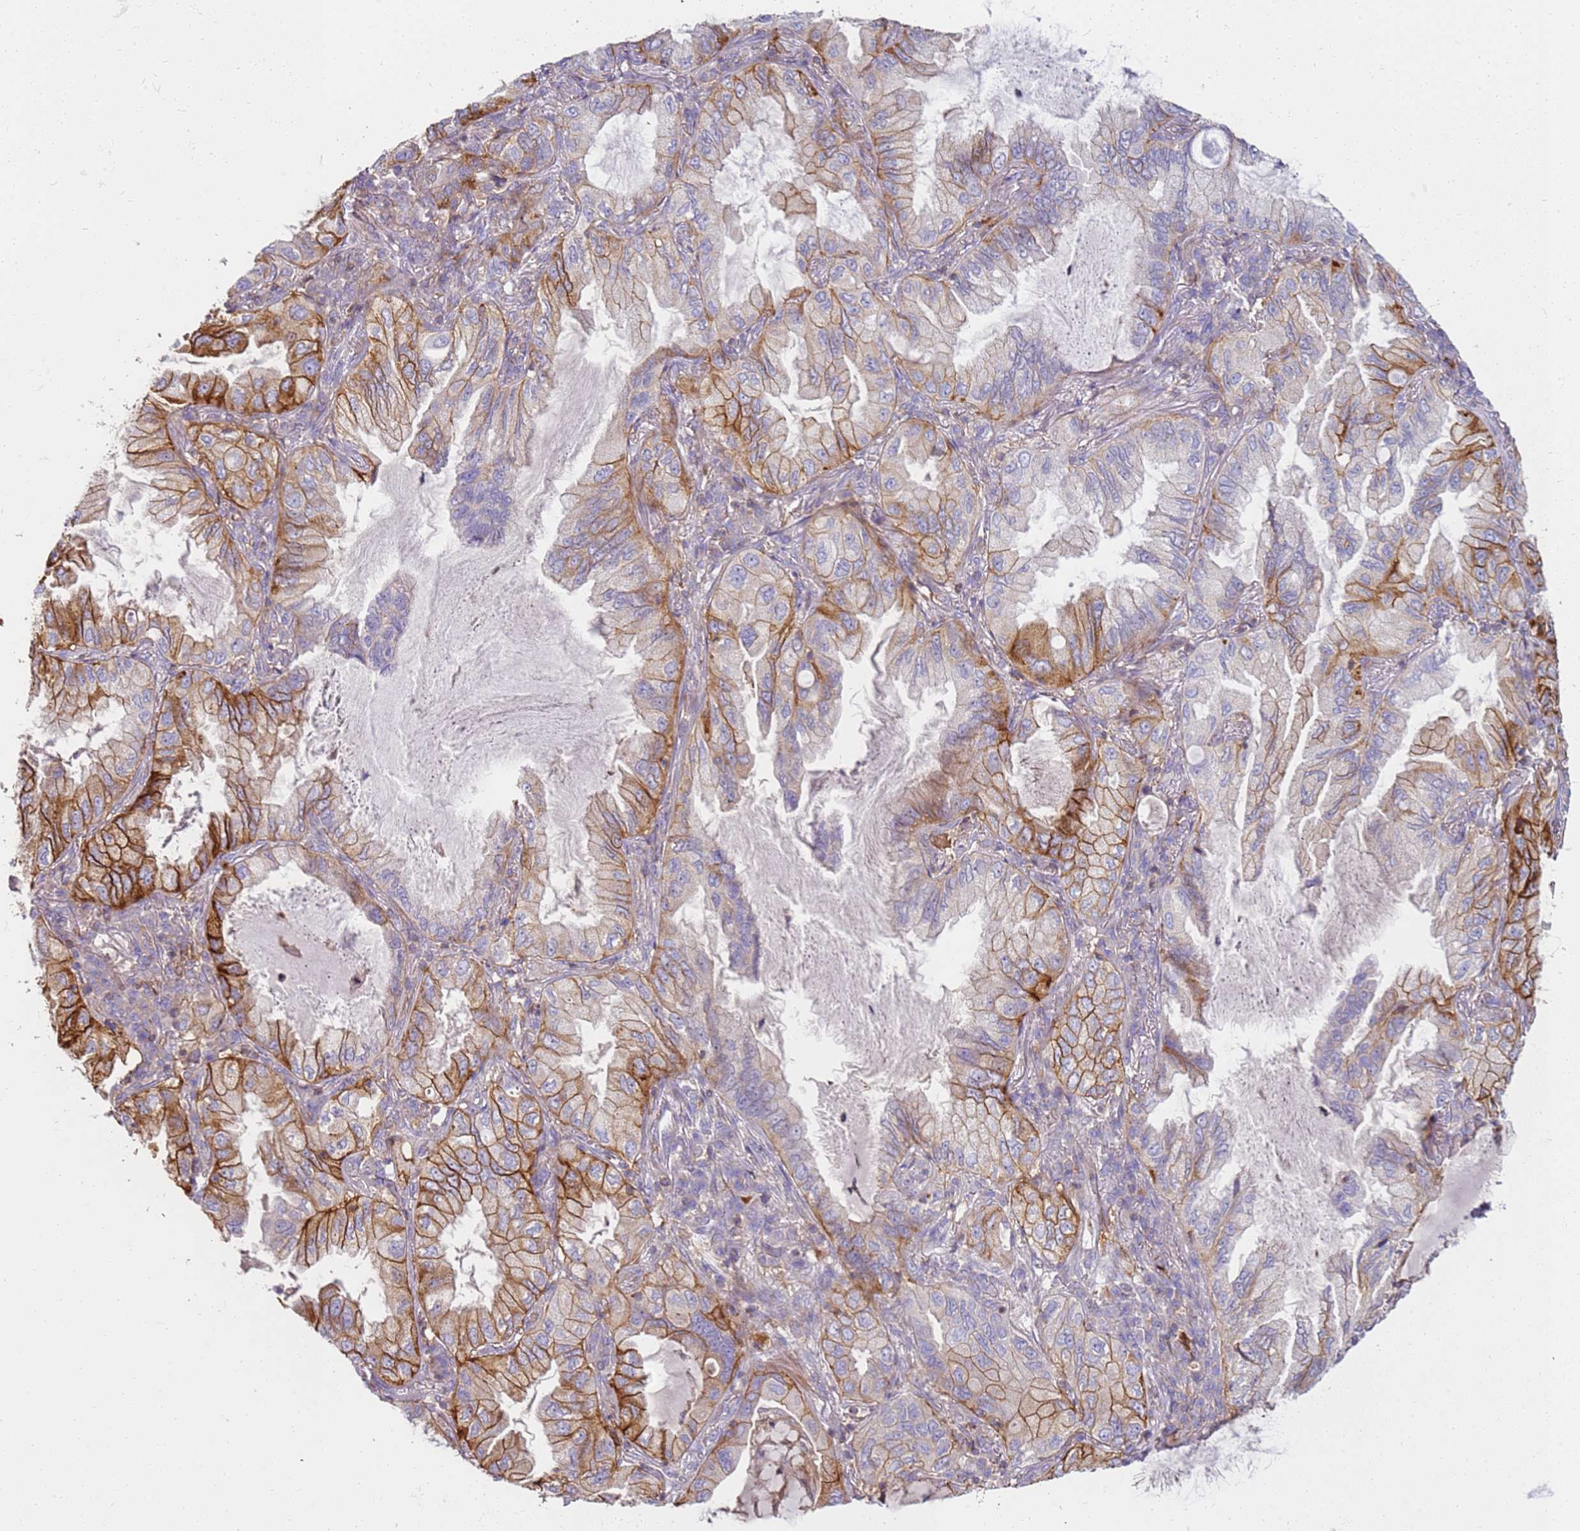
{"staining": {"intensity": "strong", "quantity": "25%-75%", "location": "cytoplasmic/membranous"}, "tissue": "lung cancer", "cell_type": "Tumor cells", "image_type": "cancer", "snomed": [{"axis": "morphology", "description": "Adenocarcinoma, NOS"}, {"axis": "topography", "description": "Lung"}], "caption": "This micrograph reveals immunohistochemistry staining of human lung adenocarcinoma, with high strong cytoplasmic/membranous staining in about 25%-75% of tumor cells.", "gene": "FPR1", "patient": {"sex": "female", "age": 69}}